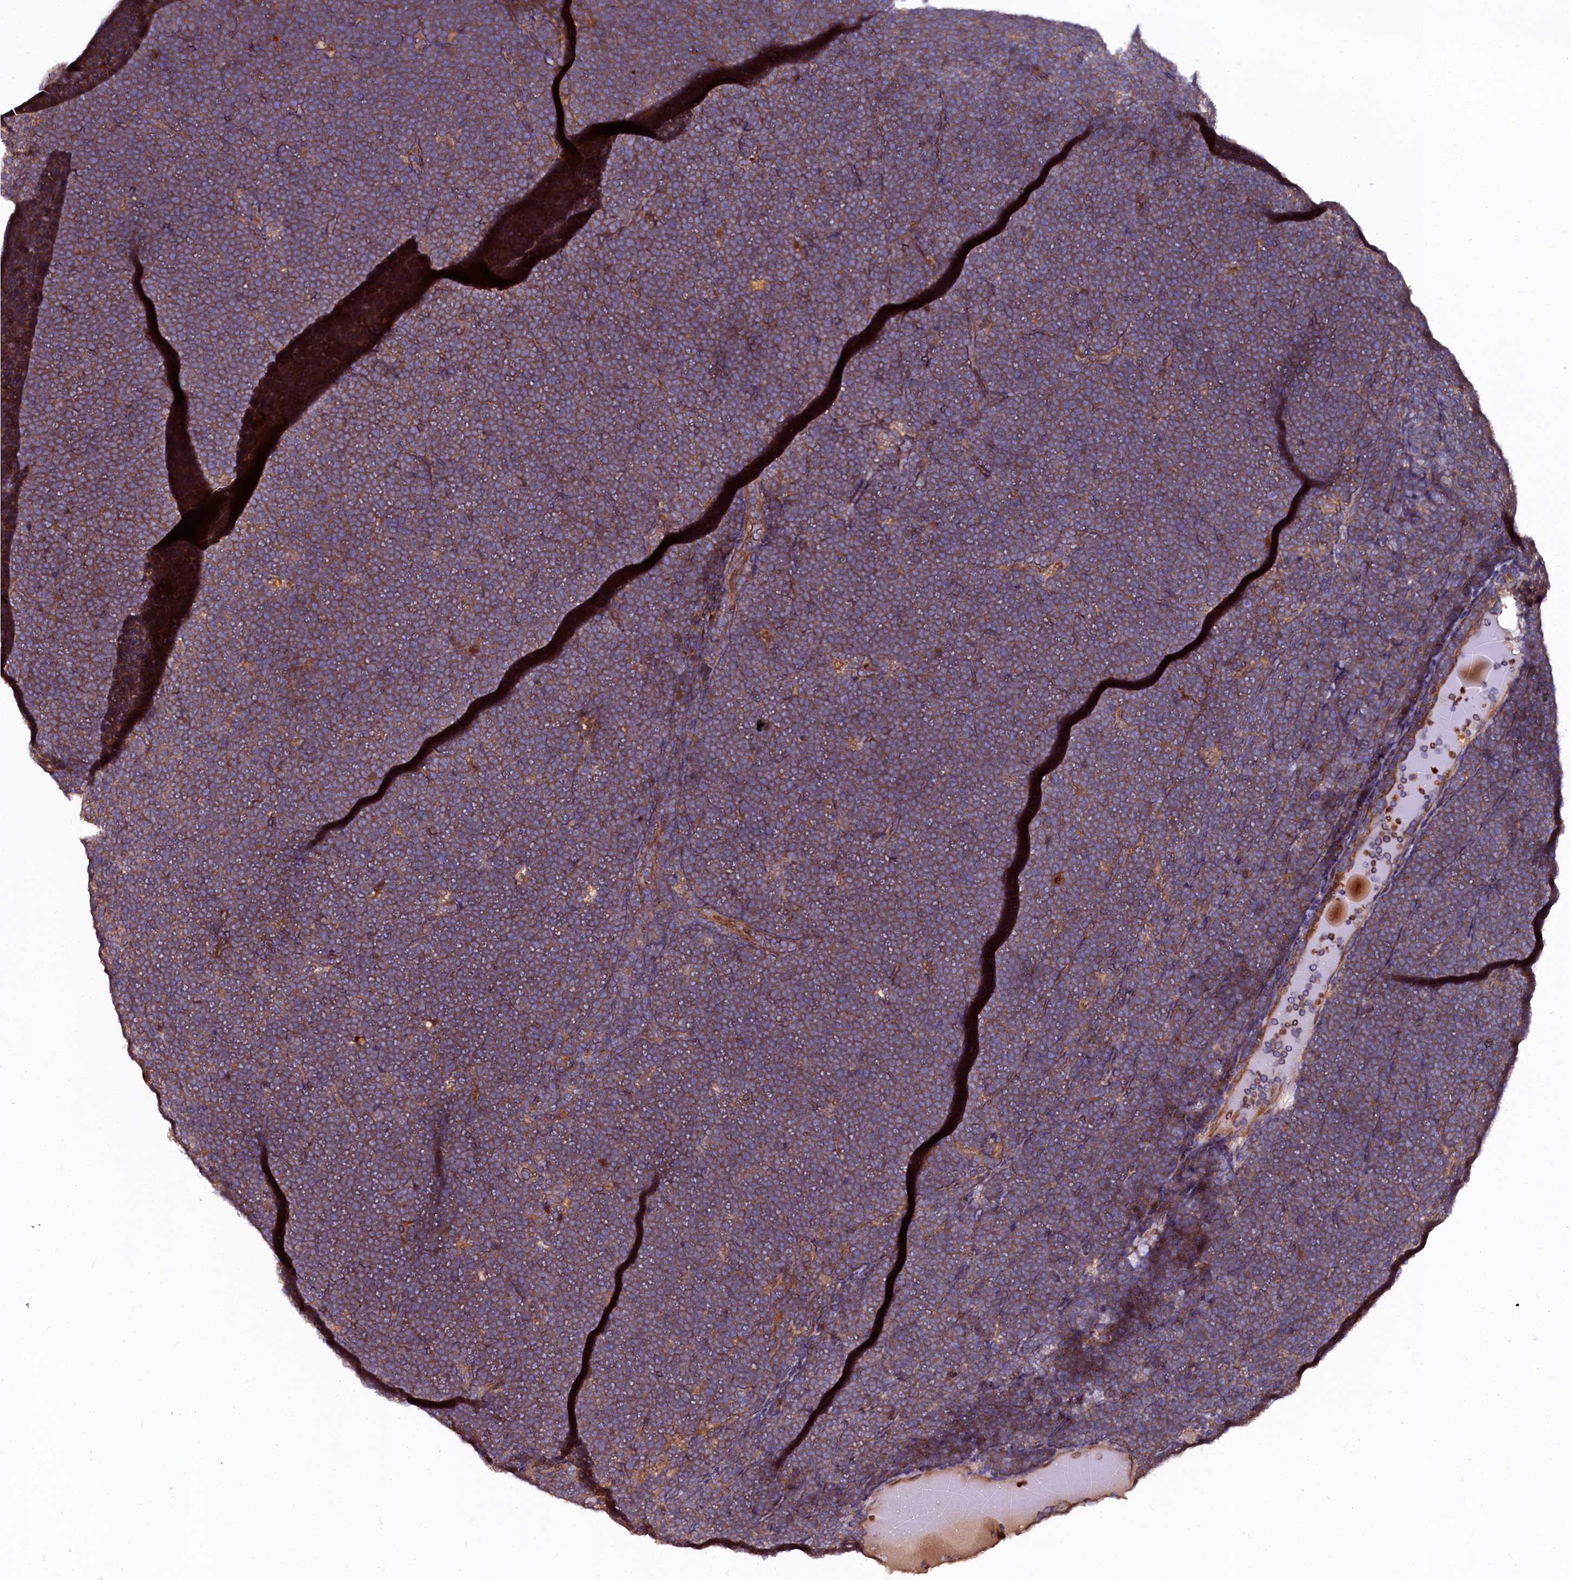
{"staining": {"intensity": "moderate", "quantity": "25%-75%", "location": "cytoplasmic/membranous"}, "tissue": "lymphoma", "cell_type": "Tumor cells", "image_type": "cancer", "snomed": [{"axis": "morphology", "description": "Malignant lymphoma, non-Hodgkin's type, High grade"}, {"axis": "topography", "description": "Lymph node"}], "caption": "High-grade malignant lymphoma, non-Hodgkin's type stained for a protein displays moderate cytoplasmic/membranous positivity in tumor cells.", "gene": "N4BP1", "patient": {"sex": "male", "age": 13}}